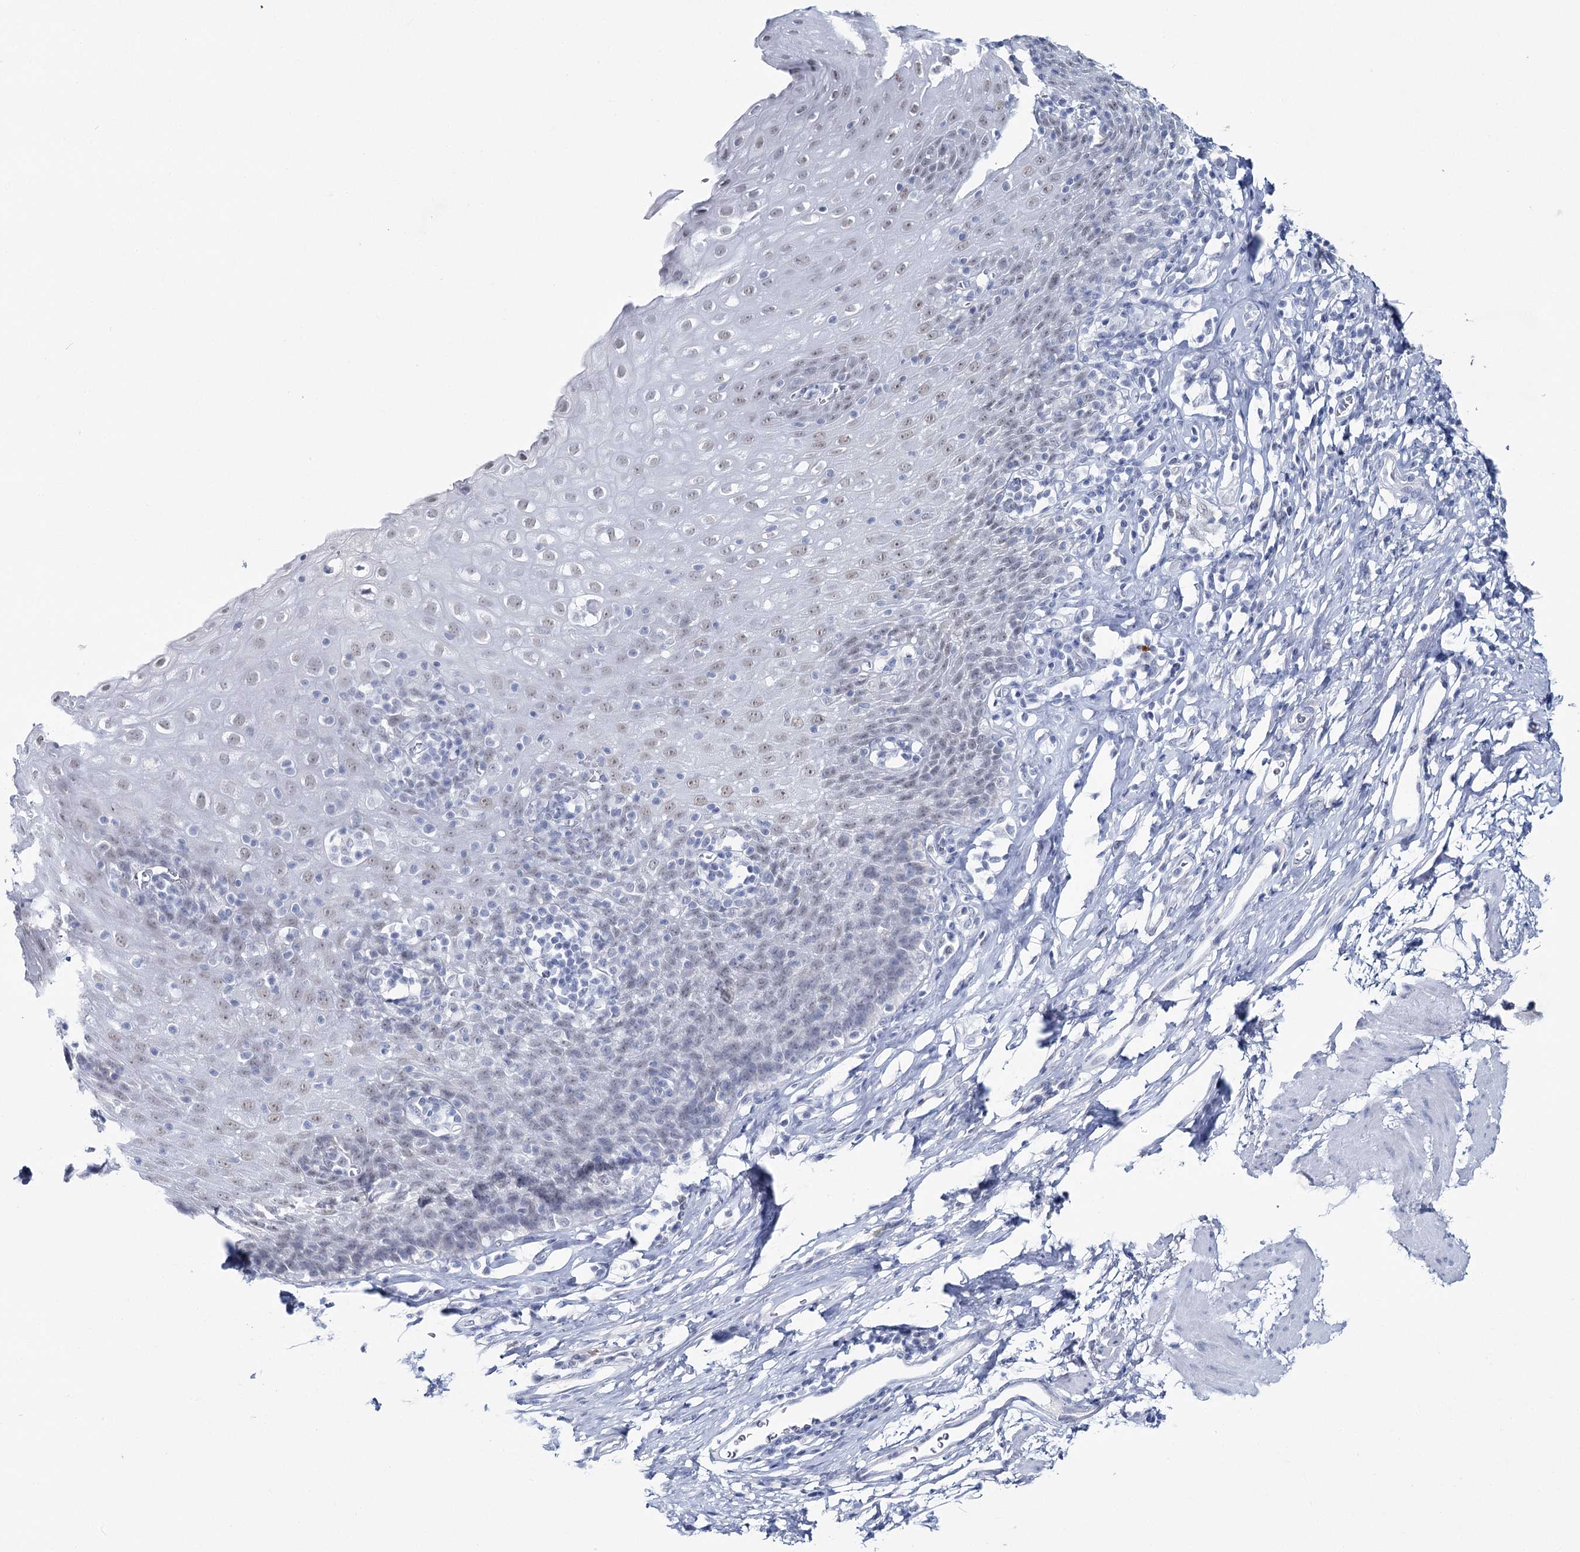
{"staining": {"intensity": "weak", "quantity": "25%-75%", "location": "nuclear"}, "tissue": "esophagus", "cell_type": "Squamous epithelial cells", "image_type": "normal", "snomed": [{"axis": "morphology", "description": "Normal tissue, NOS"}, {"axis": "topography", "description": "Esophagus"}], "caption": "Immunohistochemistry of normal esophagus reveals low levels of weak nuclear staining in about 25%-75% of squamous epithelial cells.", "gene": "ZC3H8", "patient": {"sex": "female", "age": 61}}